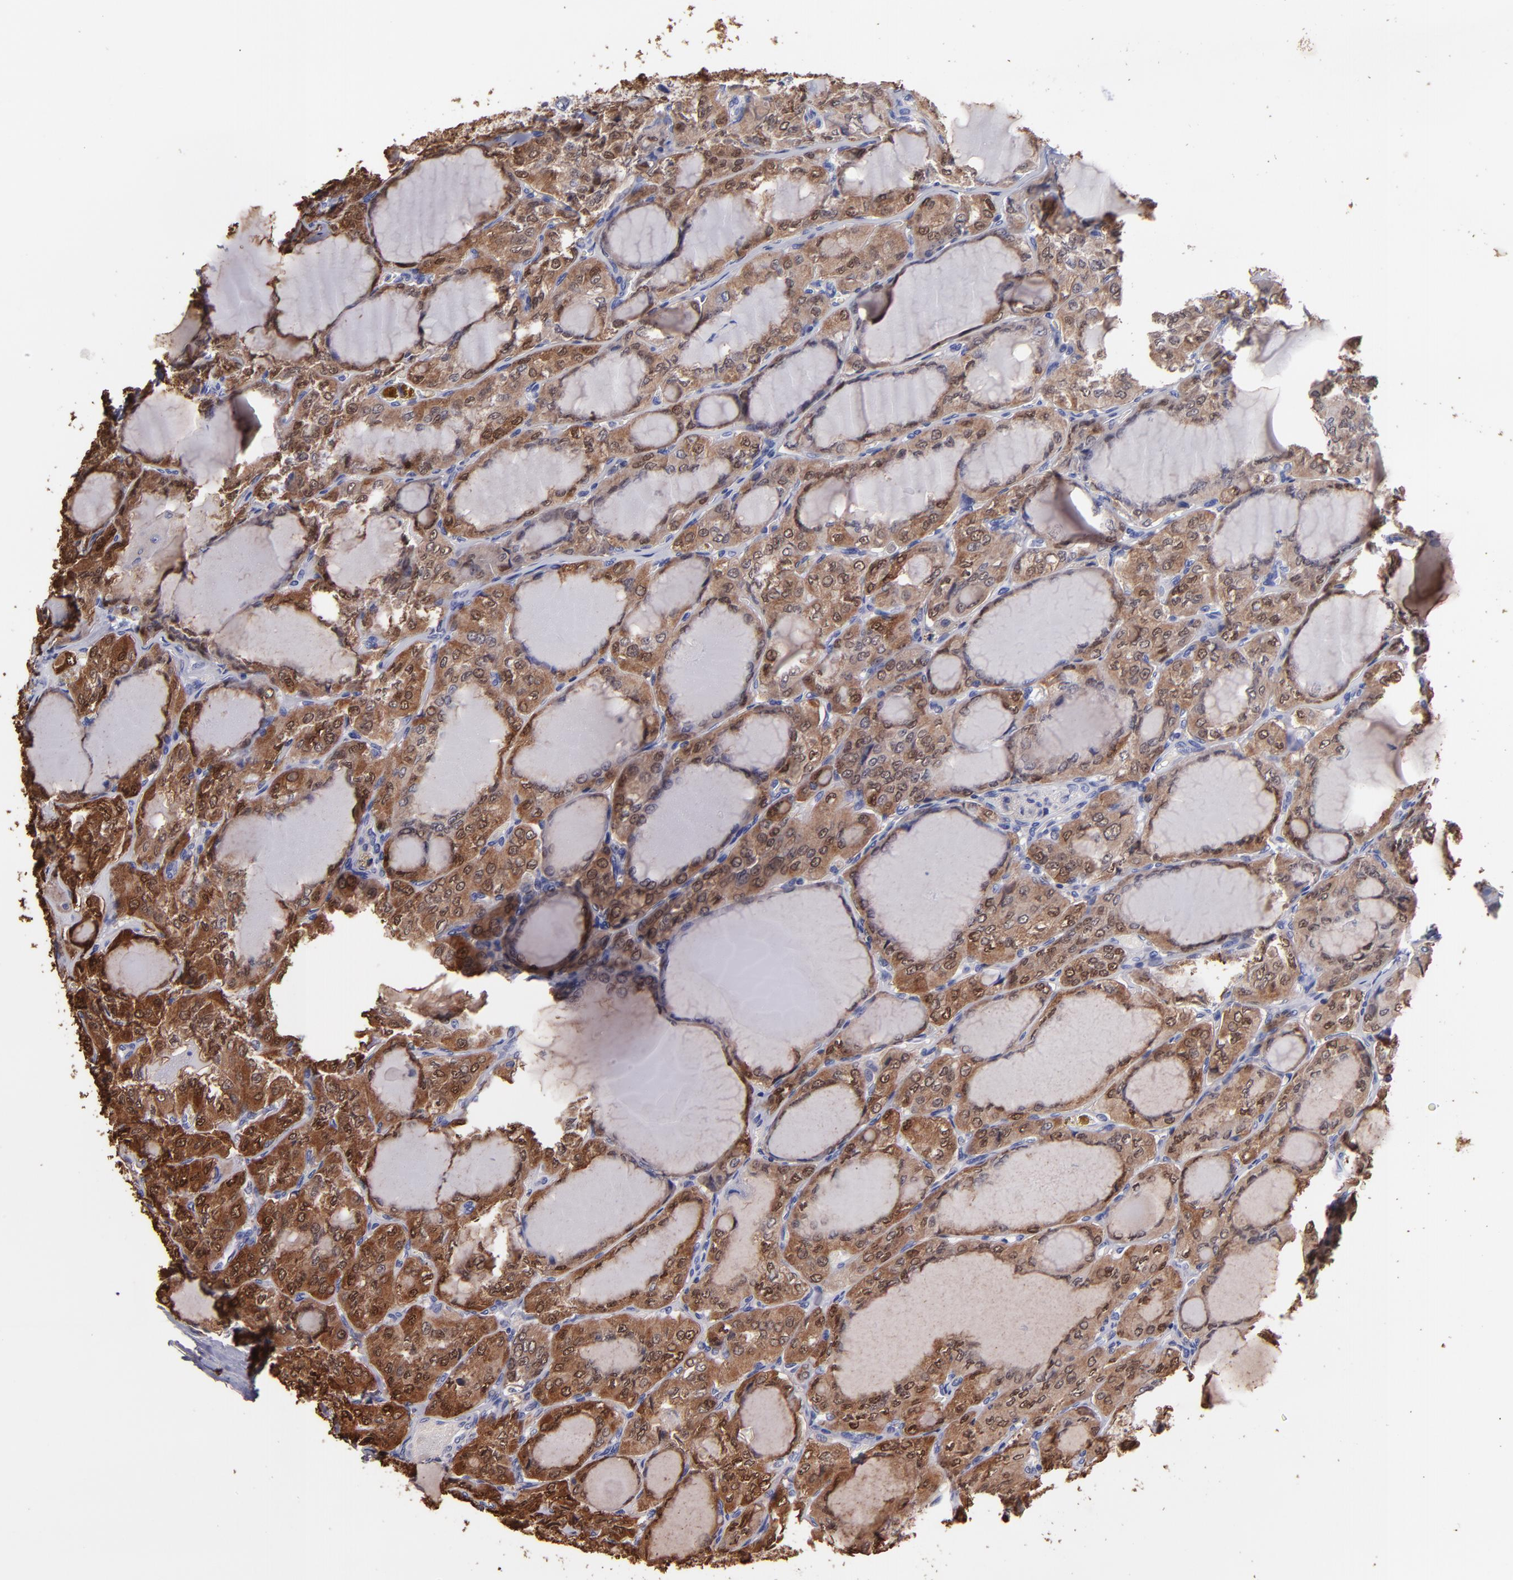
{"staining": {"intensity": "strong", "quantity": ">75%", "location": "cytoplasmic/membranous,nuclear"}, "tissue": "thyroid cancer", "cell_type": "Tumor cells", "image_type": "cancer", "snomed": [{"axis": "morphology", "description": "Papillary adenocarcinoma, NOS"}, {"axis": "topography", "description": "Thyroid gland"}], "caption": "An IHC photomicrograph of tumor tissue is shown. Protein staining in brown shows strong cytoplasmic/membranous and nuclear positivity in thyroid papillary adenocarcinoma within tumor cells.", "gene": "S100A1", "patient": {"sex": "male", "age": 20}}